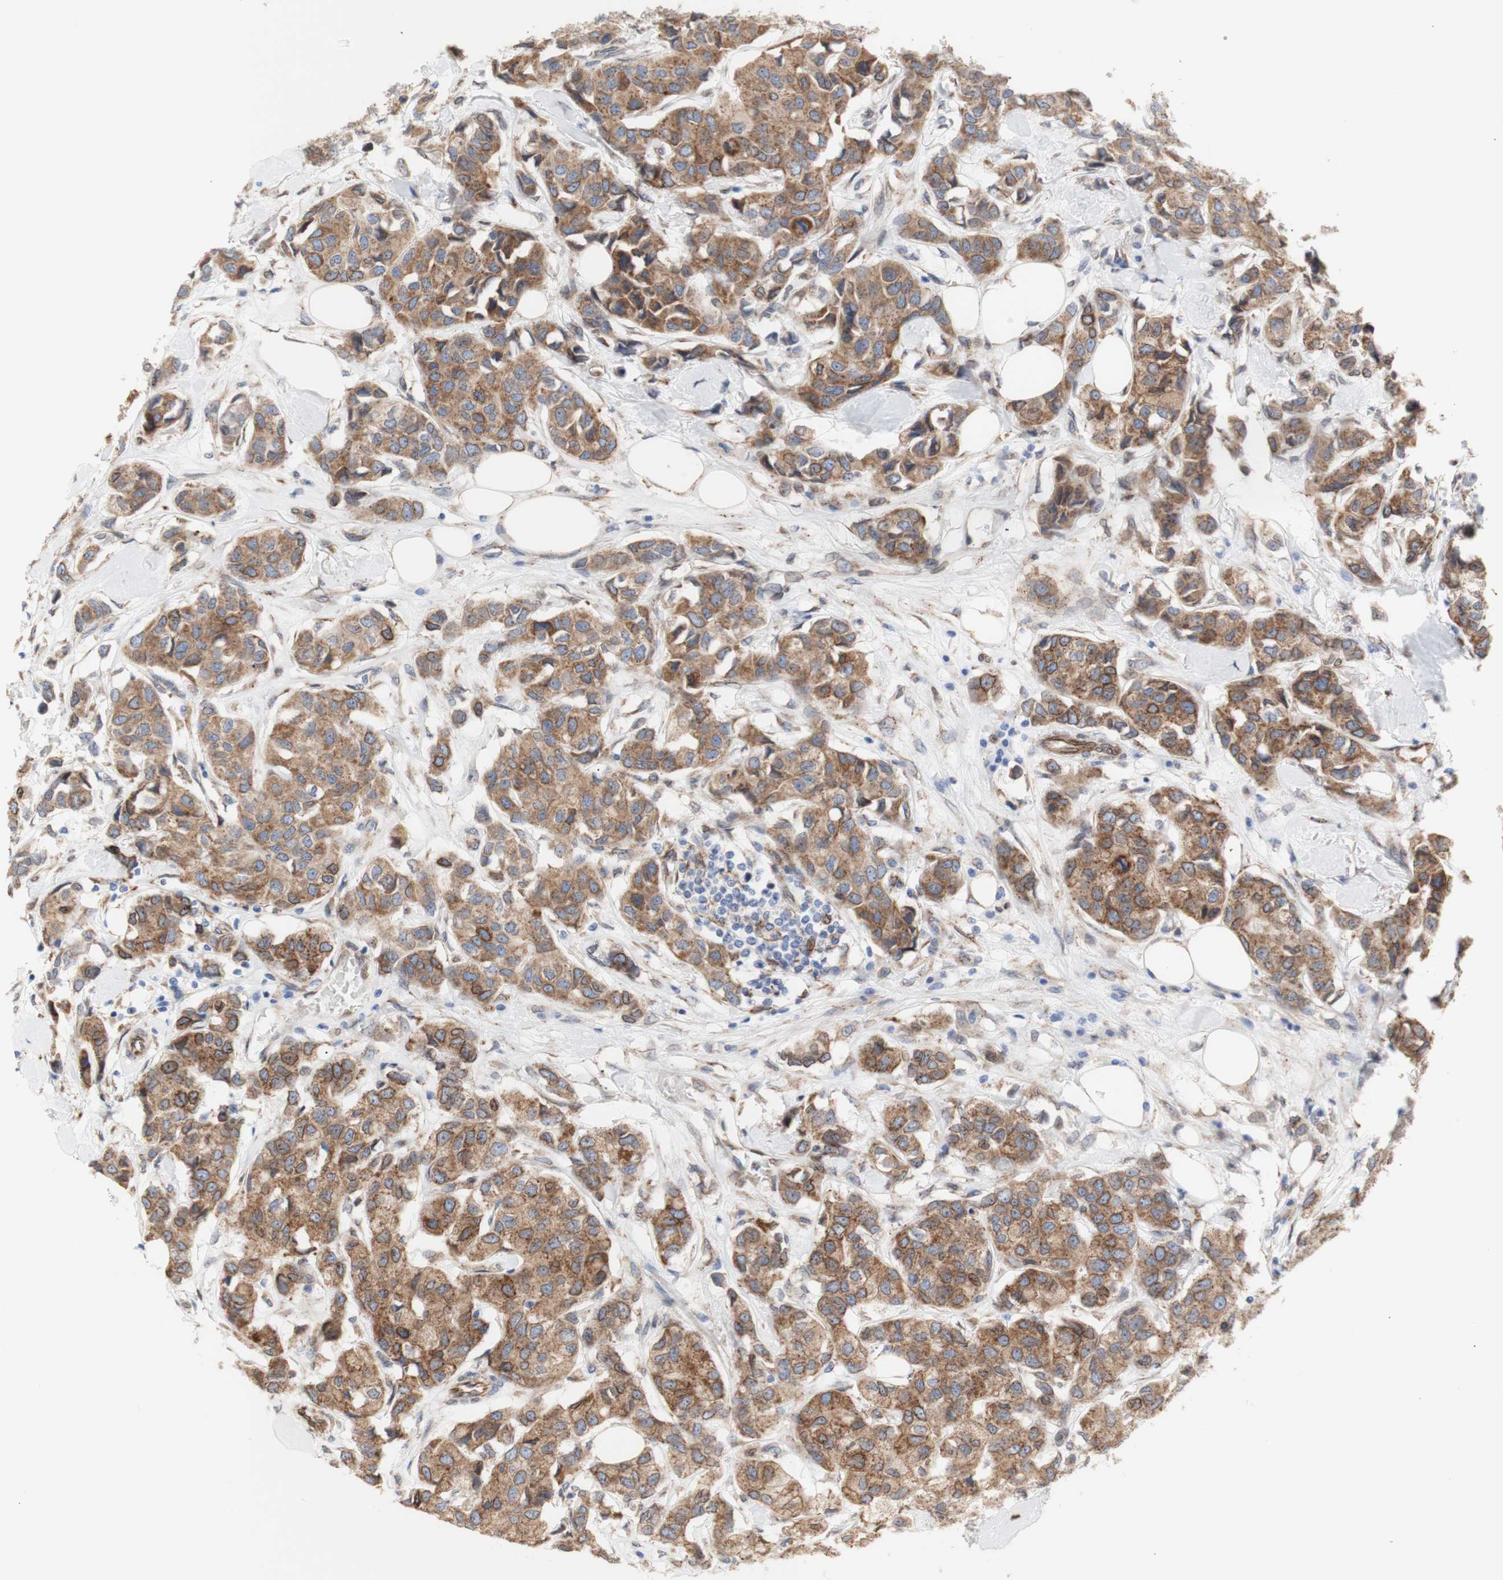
{"staining": {"intensity": "moderate", "quantity": ">75%", "location": "cytoplasmic/membranous"}, "tissue": "breast cancer", "cell_type": "Tumor cells", "image_type": "cancer", "snomed": [{"axis": "morphology", "description": "Duct carcinoma"}, {"axis": "topography", "description": "Breast"}], "caption": "This histopathology image exhibits immunohistochemistry (IHC) staining of human breast cancer (intraductal carcinoma), with medium moderate cytoplasmic/membranous positivity in about >75% of tumor cells.", "gene": "ERLIN1", "patient": {"sex": "female", "age": 80}}